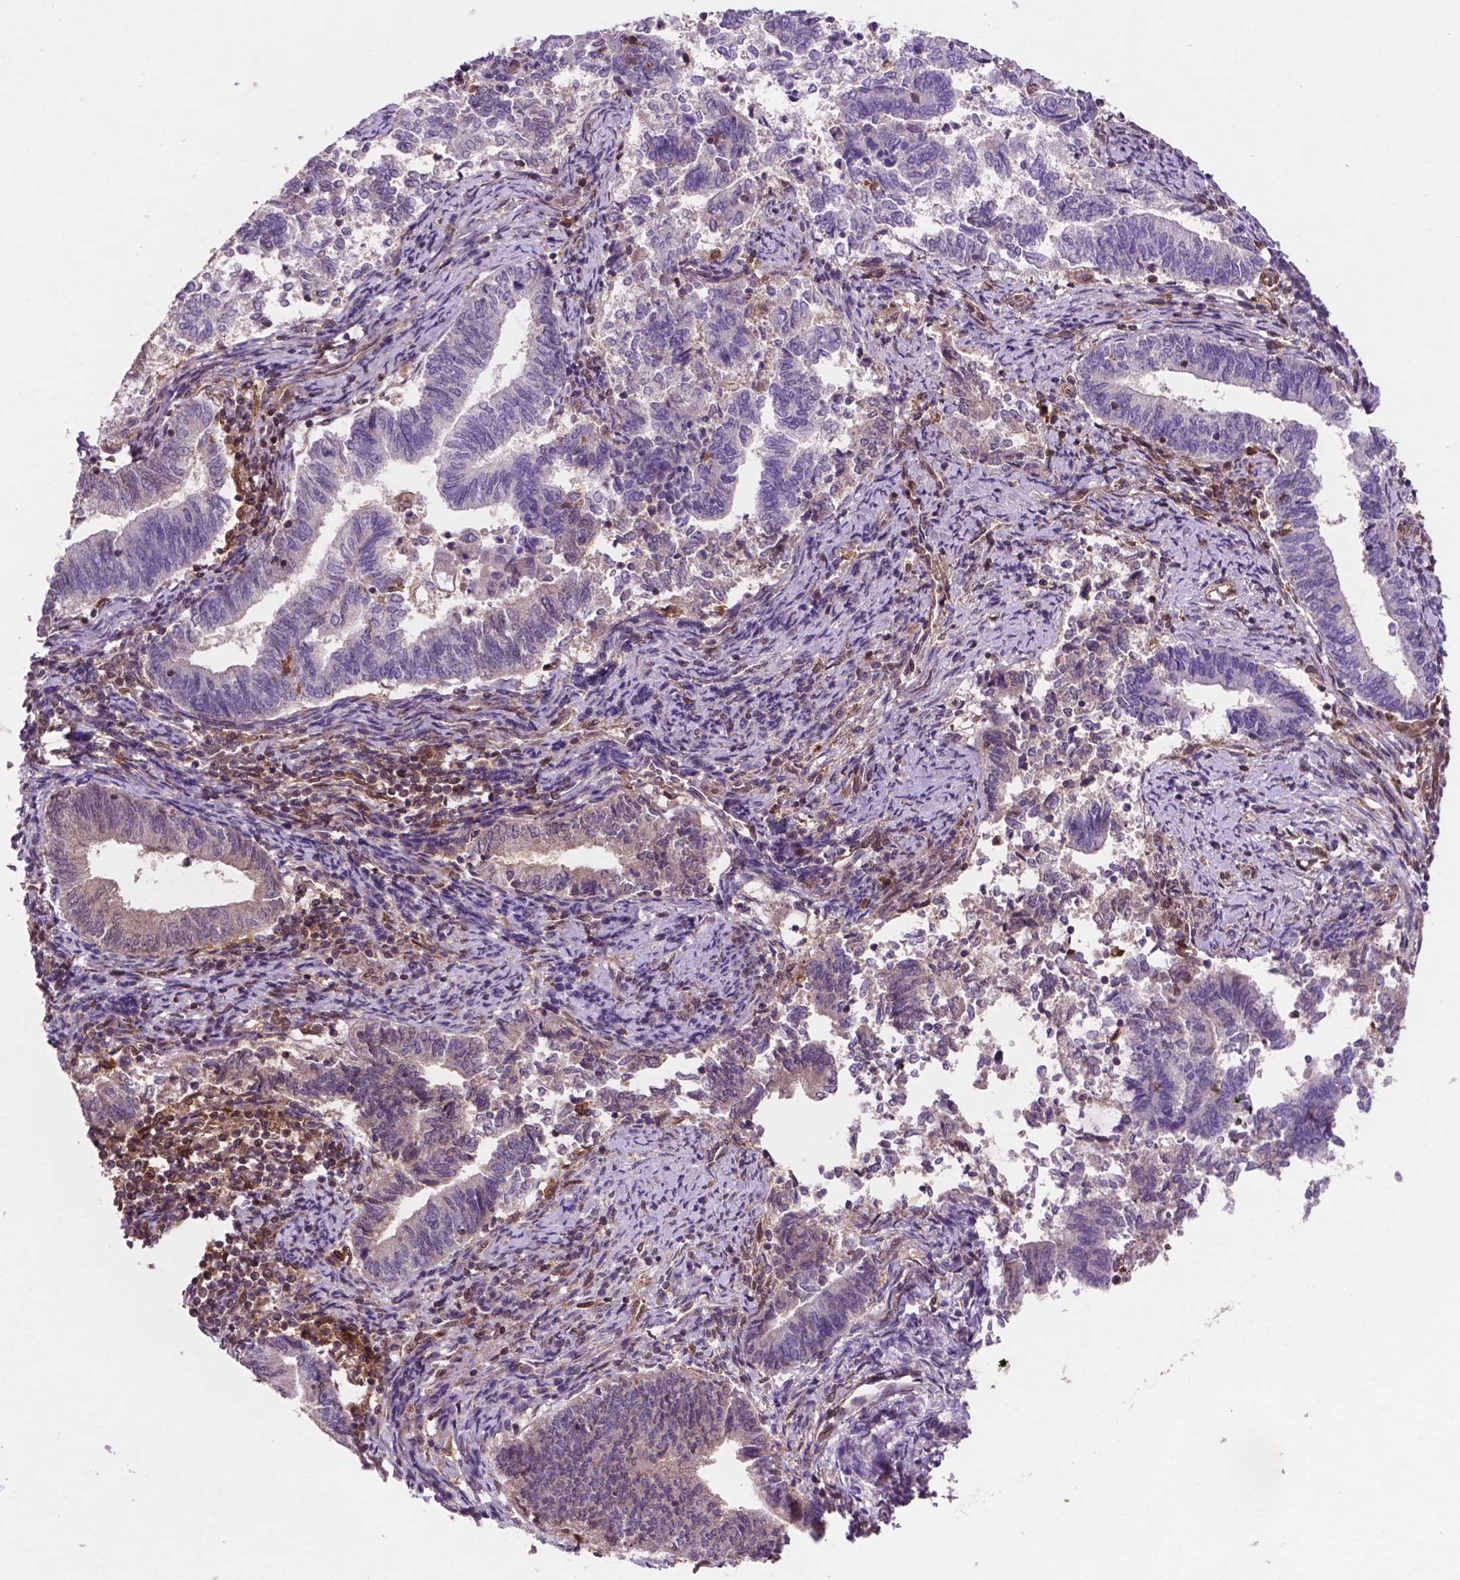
{"staining": {"intensity": "weak", "quantity": "<25%", "location": "nuclear"}, "tissue": "endometrial cancer", "cell_type": "Tumor cells", "image_type": "cancer", "snomed": [{"axis": "morphology", "description": "Adenocarcinoma, NOS"}, {"axis": "topography", "description": "Endometrium"}], "caption": "Endometrial cancer stained for a protein using immunohistochemistry shows no expression tumor cells.", "gene": "UBE2L6", "patient": {"sex": "female", "age": 65}}